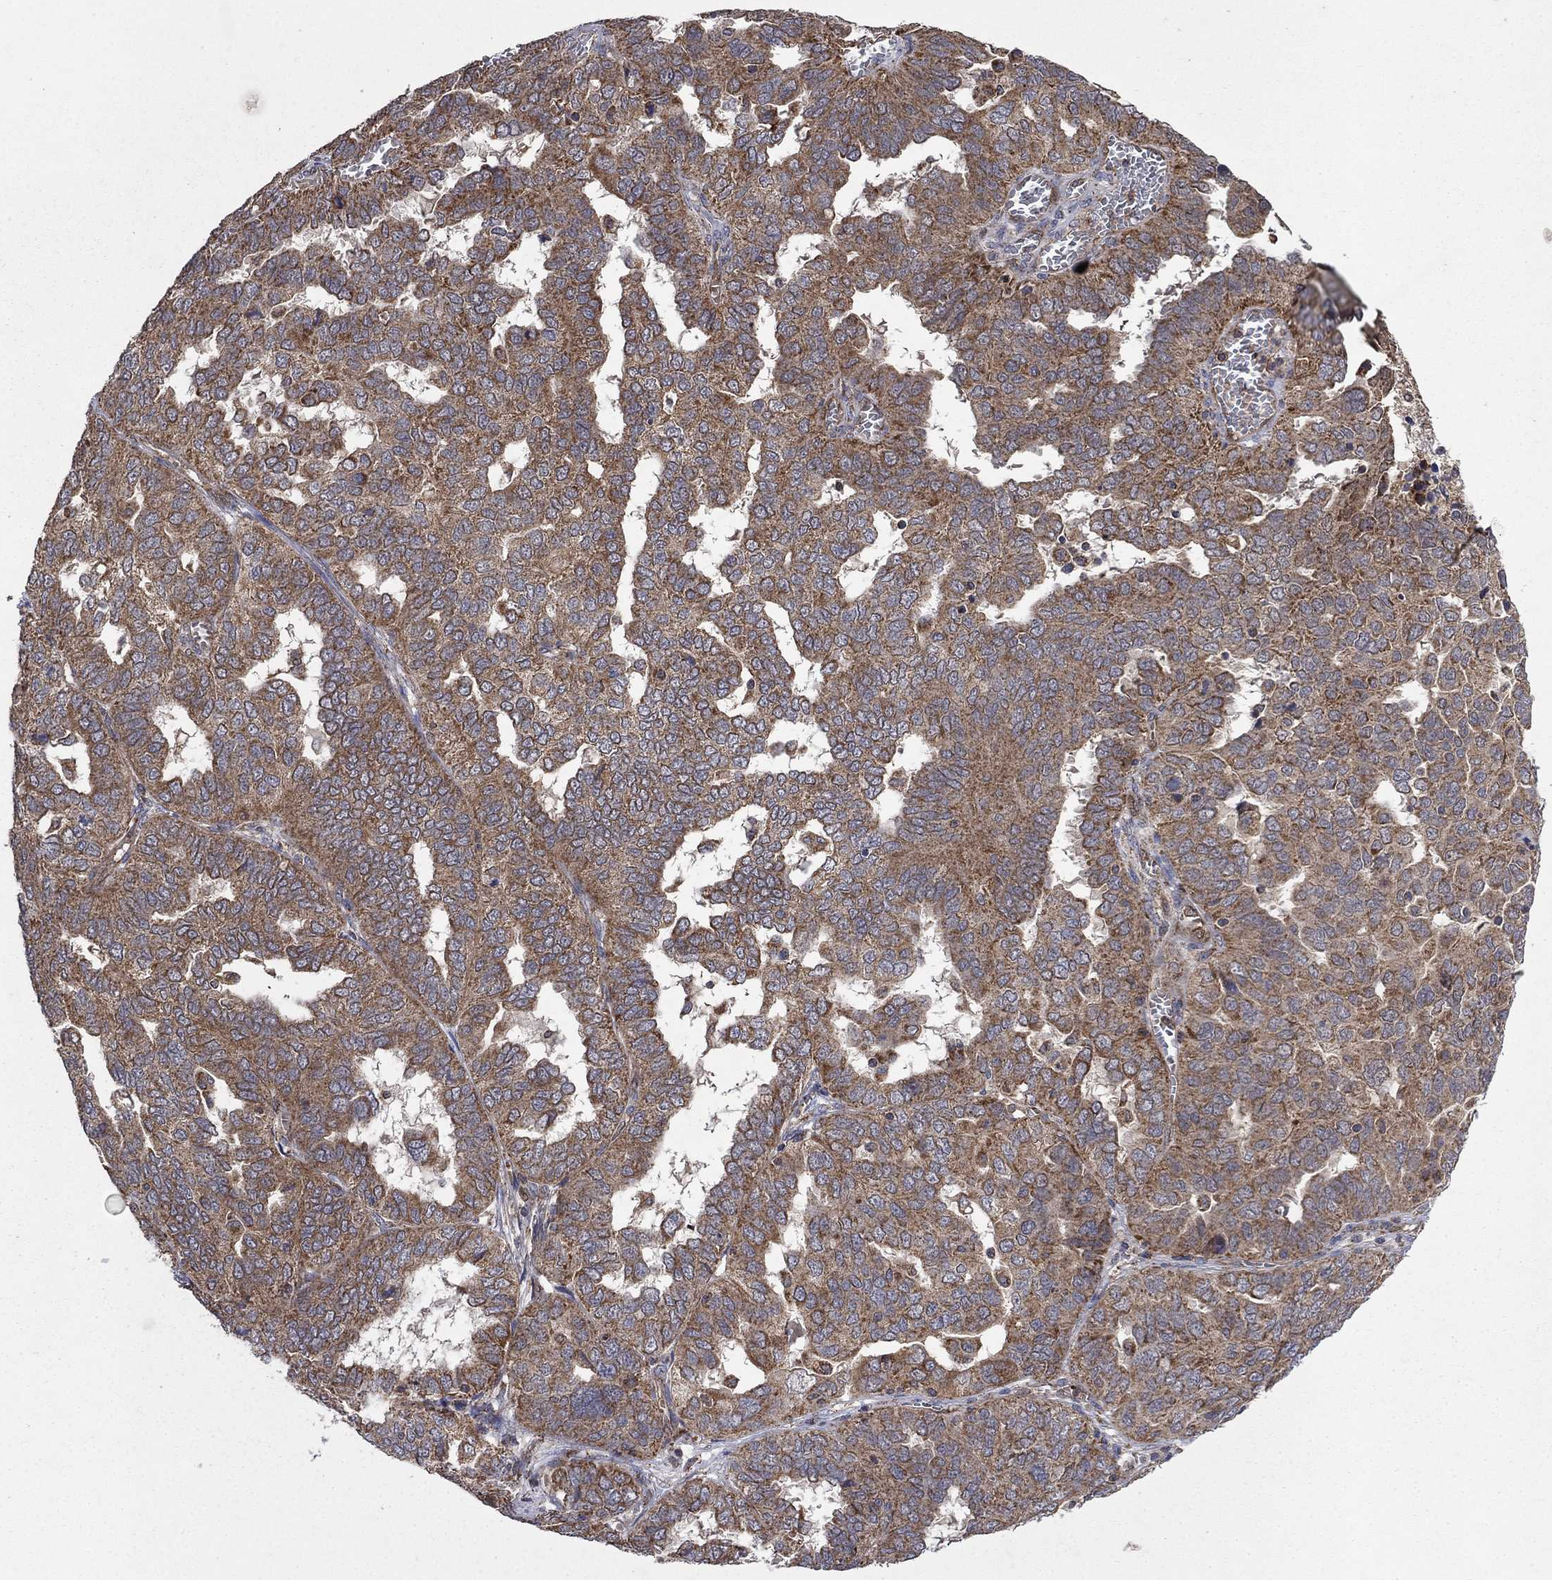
{"staining": {"intensity": "moderate", "quantity": "25%-75%", "location": "cytoplasmic/membranous"}, "tissue": "ovarian cancer", "cell_type": "Tumor cells", "image_type": "cancer", "snomed": [{"axis": "morphology", "description": "Carcinoma, endometroid"}, {"axis": "topography", "description": "Soft tissue"}, {"axis": "topography", "description": "Ovary"}], "caption": "Human ovarian cancer stained with a protein marker shows moderate staining in tumor cells.", "gene": "DPH1", "patient": {"sex": "female", "age": 52}}